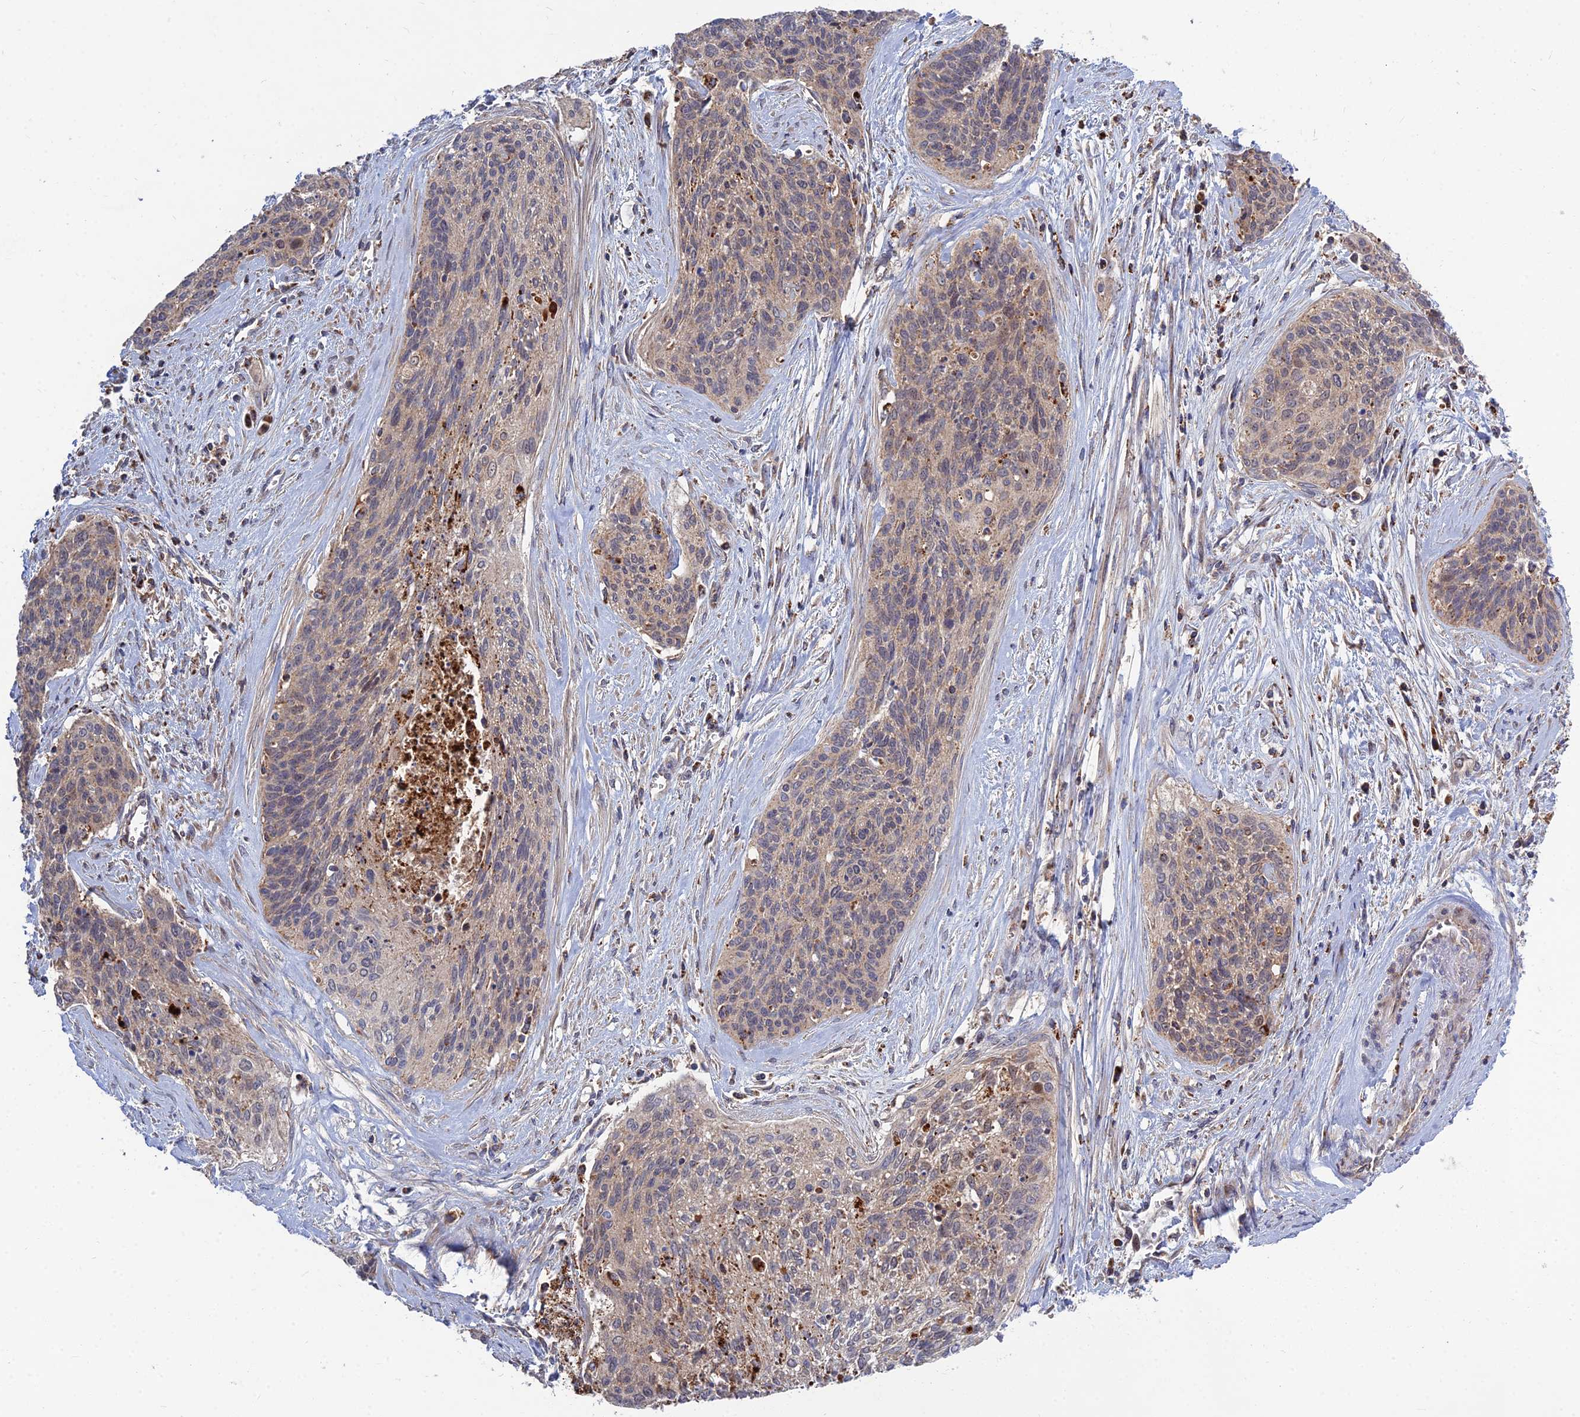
{"staining": {"intensity": "negative", "quantity": "none", "location": "none"}, "tissue": "cervical cancer", "cell_type": "Tumor cells", "image_type": "cancer", "snomed": [{"axis": "morphology", "description": "Squamous cell carcinoma, NOS"}, {"axis": "topography", "description": "Cervix"}], "caption": "Immunohistochemistry micrograph of neoplastic tissue: human cervical cancer (squamous cell carcinoma) stained with DAB (3,3'-diaminobenzidine) shows no significant protein positivity in tumor cells.", "gene": "RIC8B", "patient": {"sex": "female", "age": 55}}